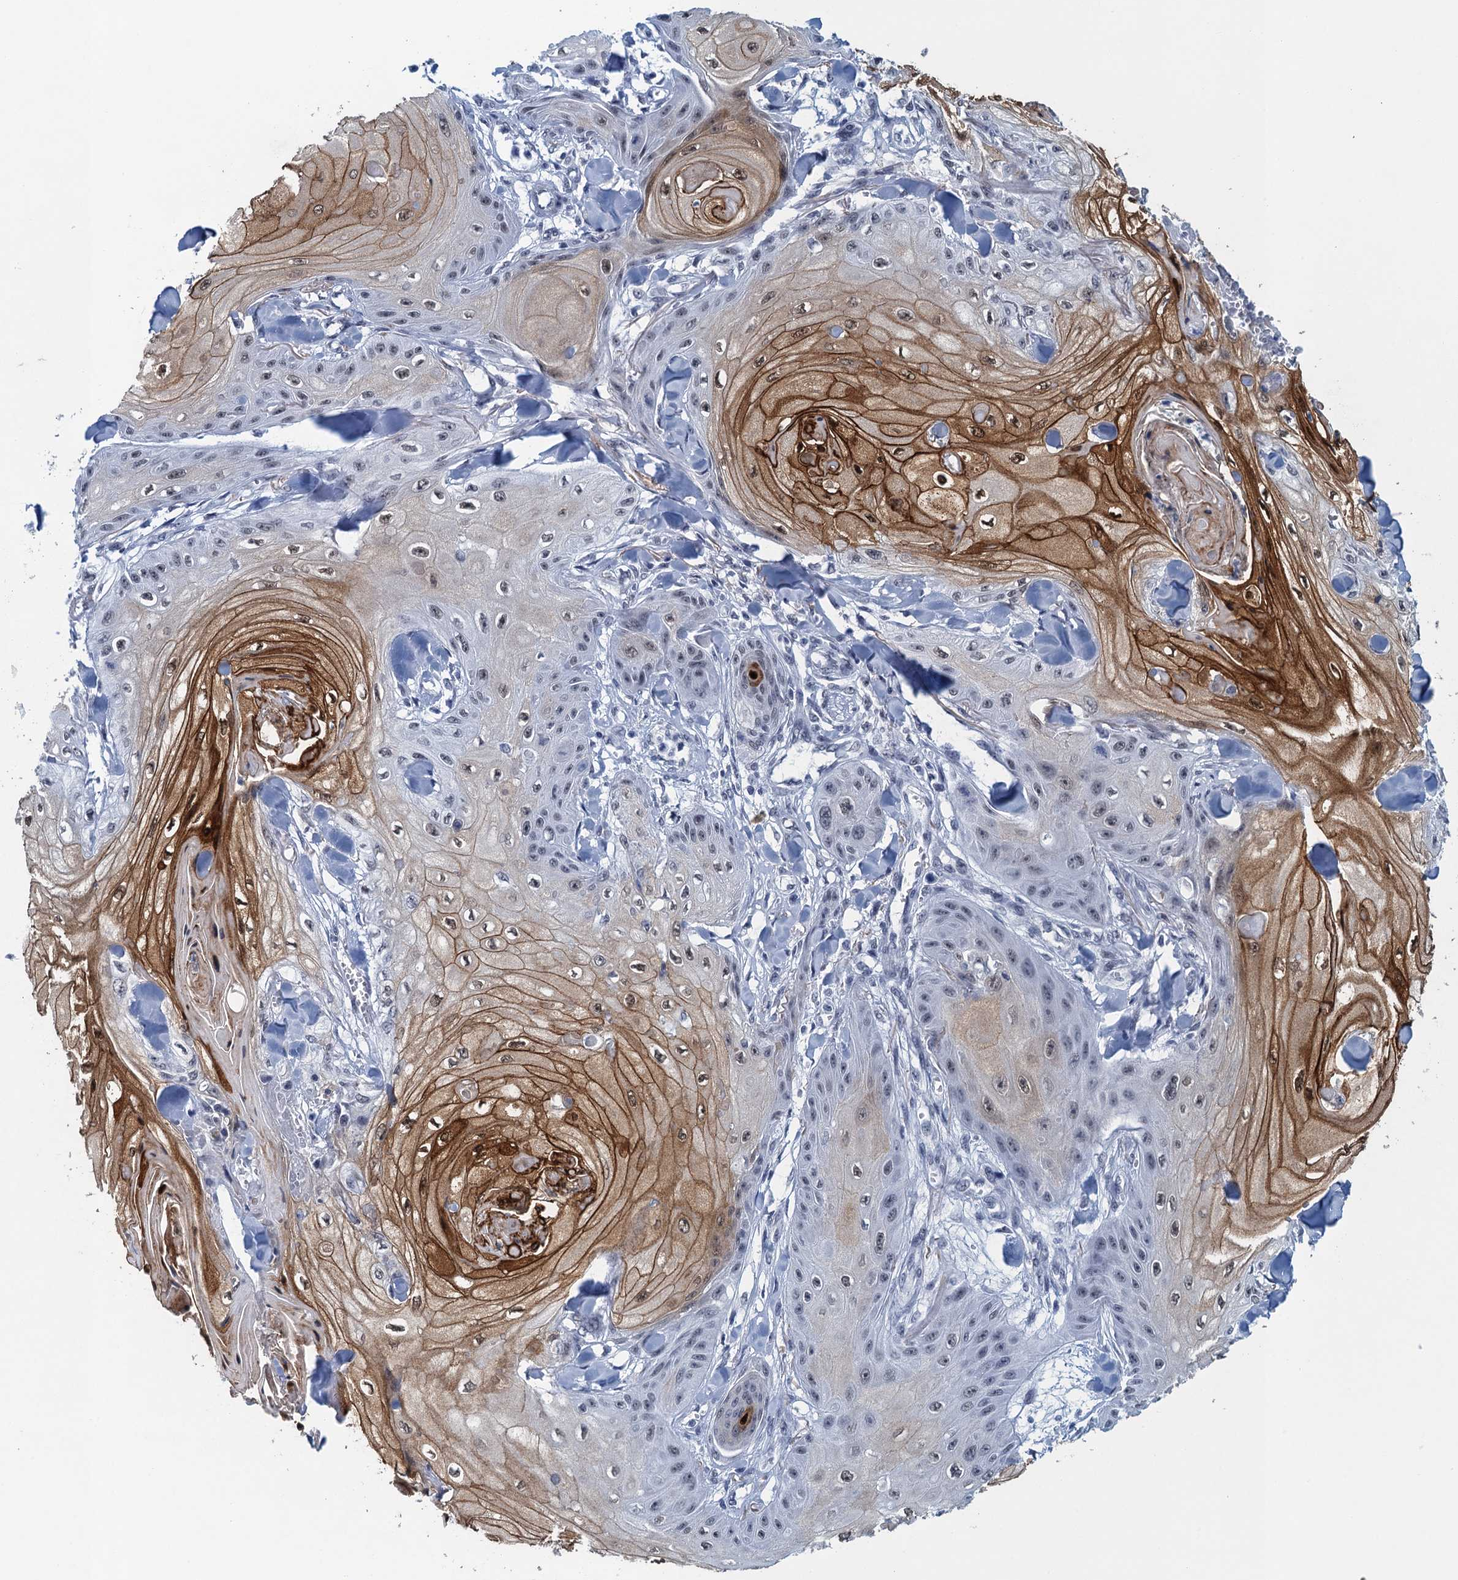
{"staining": {"intensity": "strong", "quantity": "25%-75%", "location": "cytoplasmic/membranous,nuclear"}, "tissue": "skin cancer", "cell_type": "Tumor cells", "image_type": "cancer", "snomed": [{"axis": "morphology", "description": "Squamous cell carcinoma, NOS"}, {"axis": "topography", "description": "Skin"}], "caption": "Tumor cells display high levels of strong cytoplasmic/membranous and nuclear staining in approximately 25%-75% of cells in human squamous cell carcinoma (skin).", "gene": "EPS8L1", "patient": {"sex": "male", "age": 74}}